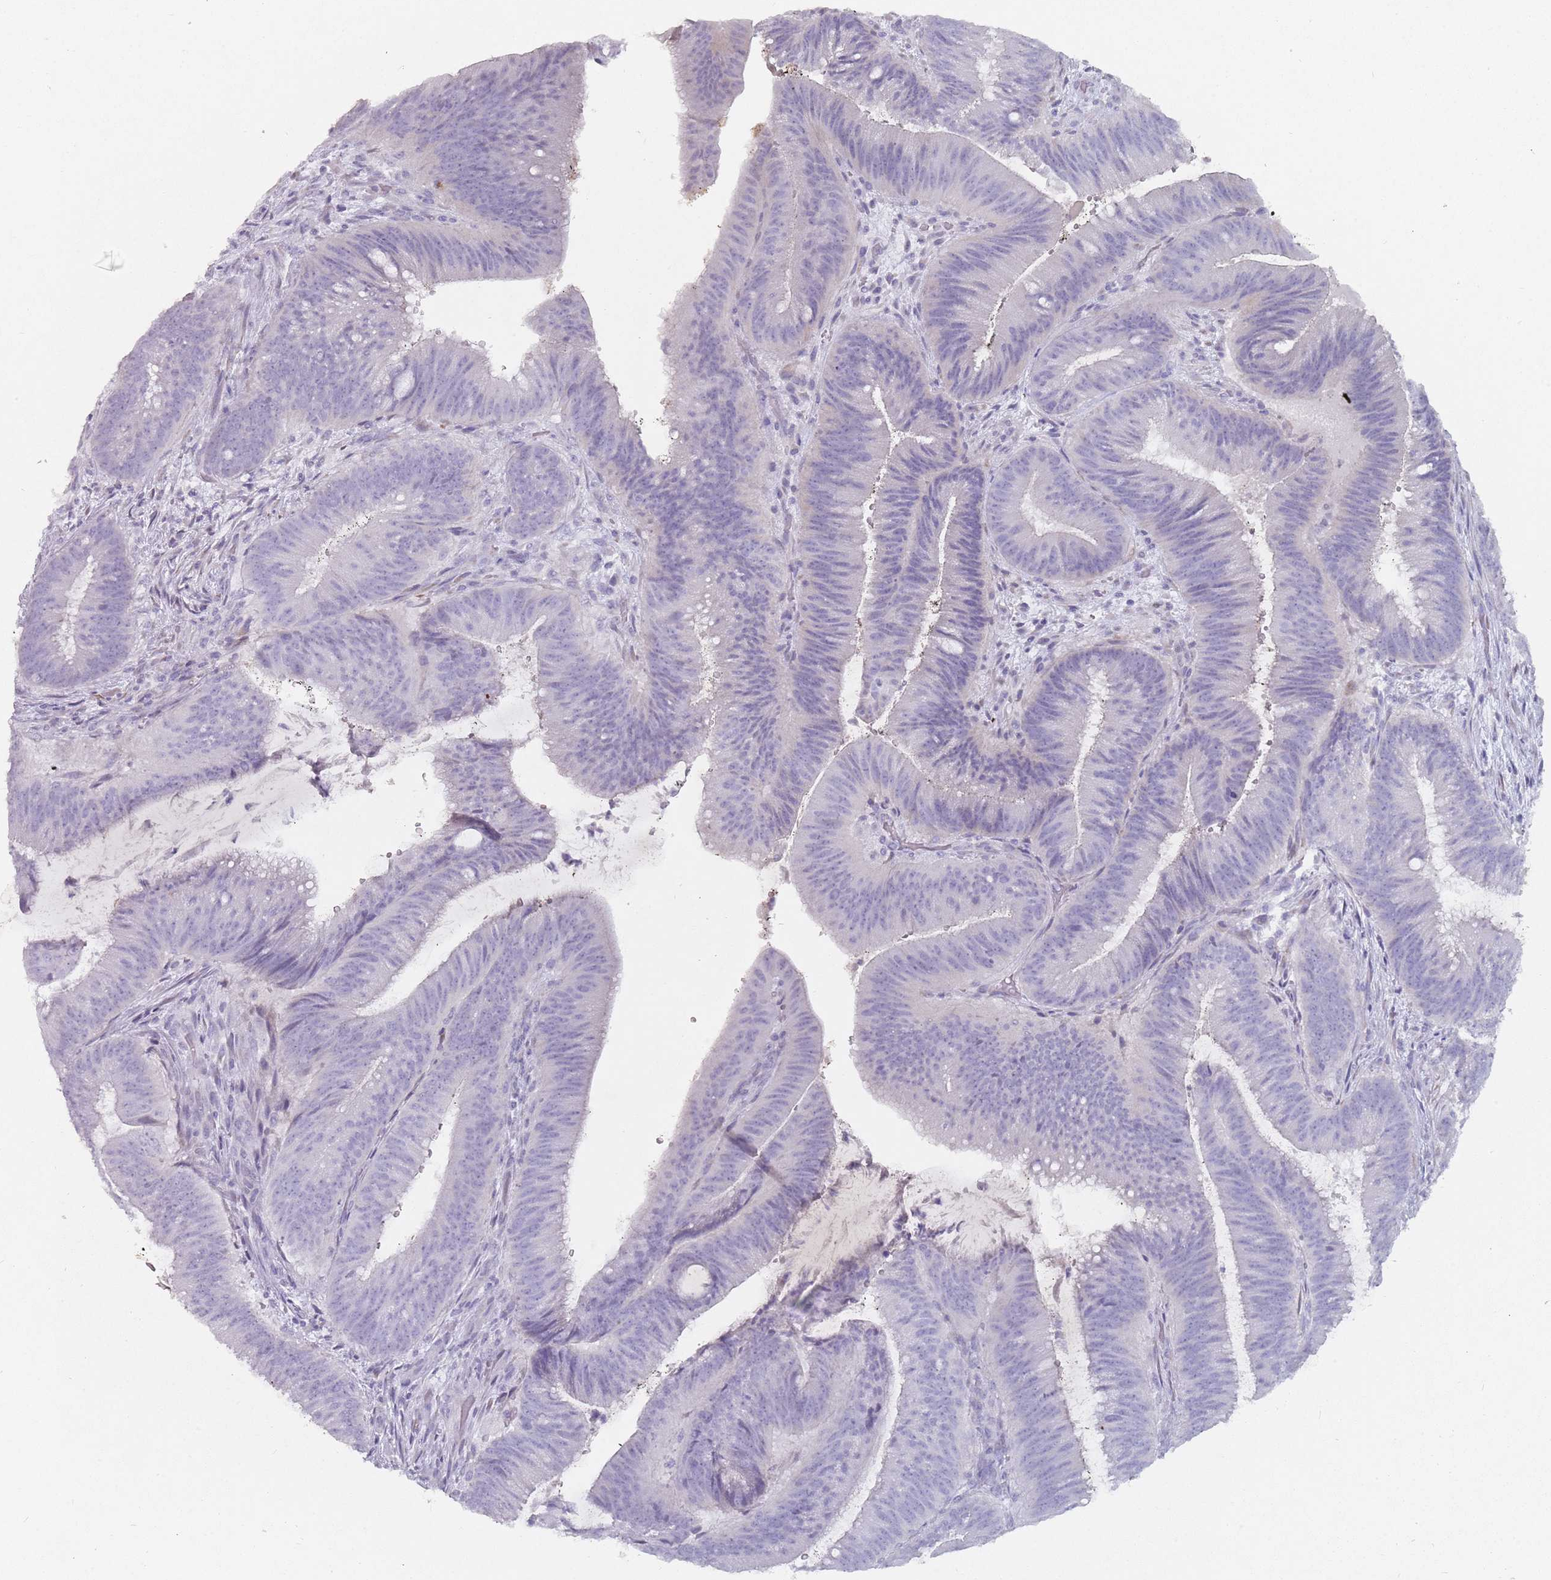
{"staining": {"intensity": "negative", "quantity": "none", "location": "none"}, "tissue": "colorectal cancer", "cell_type": "Tumor cells", "image_type": "cancer", "snomed": [{"axis": "morphology", "description": "Adenocarcinoma, NOS"}, {"axis": "topography", "description": "Colon"}], "caption": "Immunohistochemistry (IHC) of human colorectal cancer (adenocarcinoma) exhibits no expression in tumor cells. Brightfield microscopy of immunohistochemistry stained with DAB (brown) and hematoxylin (blue), captured at high magnification.", "gene": "DDX4", "patient": {"sex": "female", "age": 43}}